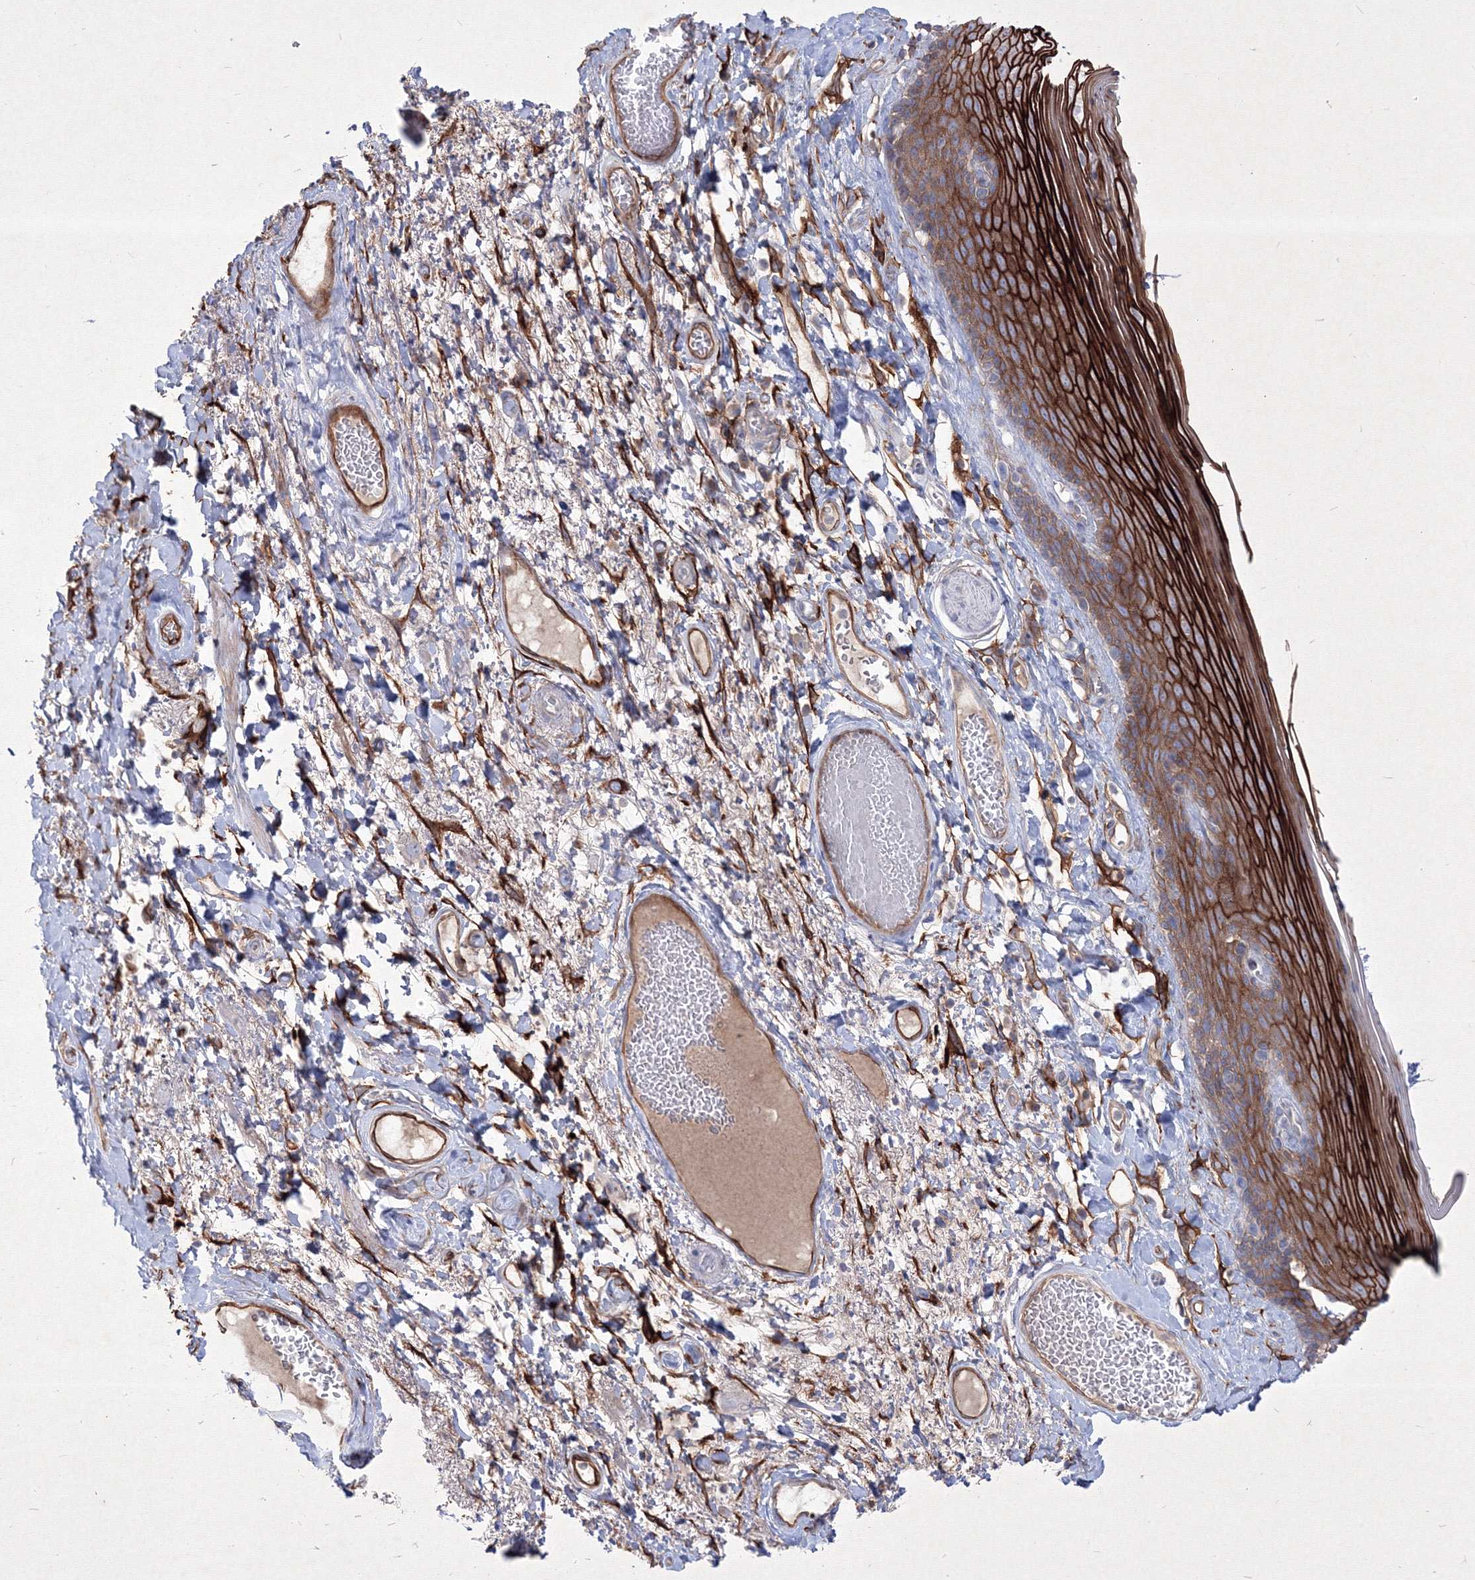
{"staining": {"intensity": "strong", "quantity": ">75%", "location": "cytoplasmic/membranous"}, "tissue": "skin", "cell_type": "Epidermal cells", "image_type": "normal", "snomed": [{"axis": "morphology", "description": "Normal tissue, NOS"}, {"axis": "topography", "description": "Anal"}], "caption": "Immunohistochemistry (IHC) of benign human skin displays high levels of strong cytoplasmic/membranous expression in about >75% of epidermal cells. (IHC, brightfield microscopy, high magnification).", "gene": "TMEM139", "patient": {"sex": "male", "age": 69}}